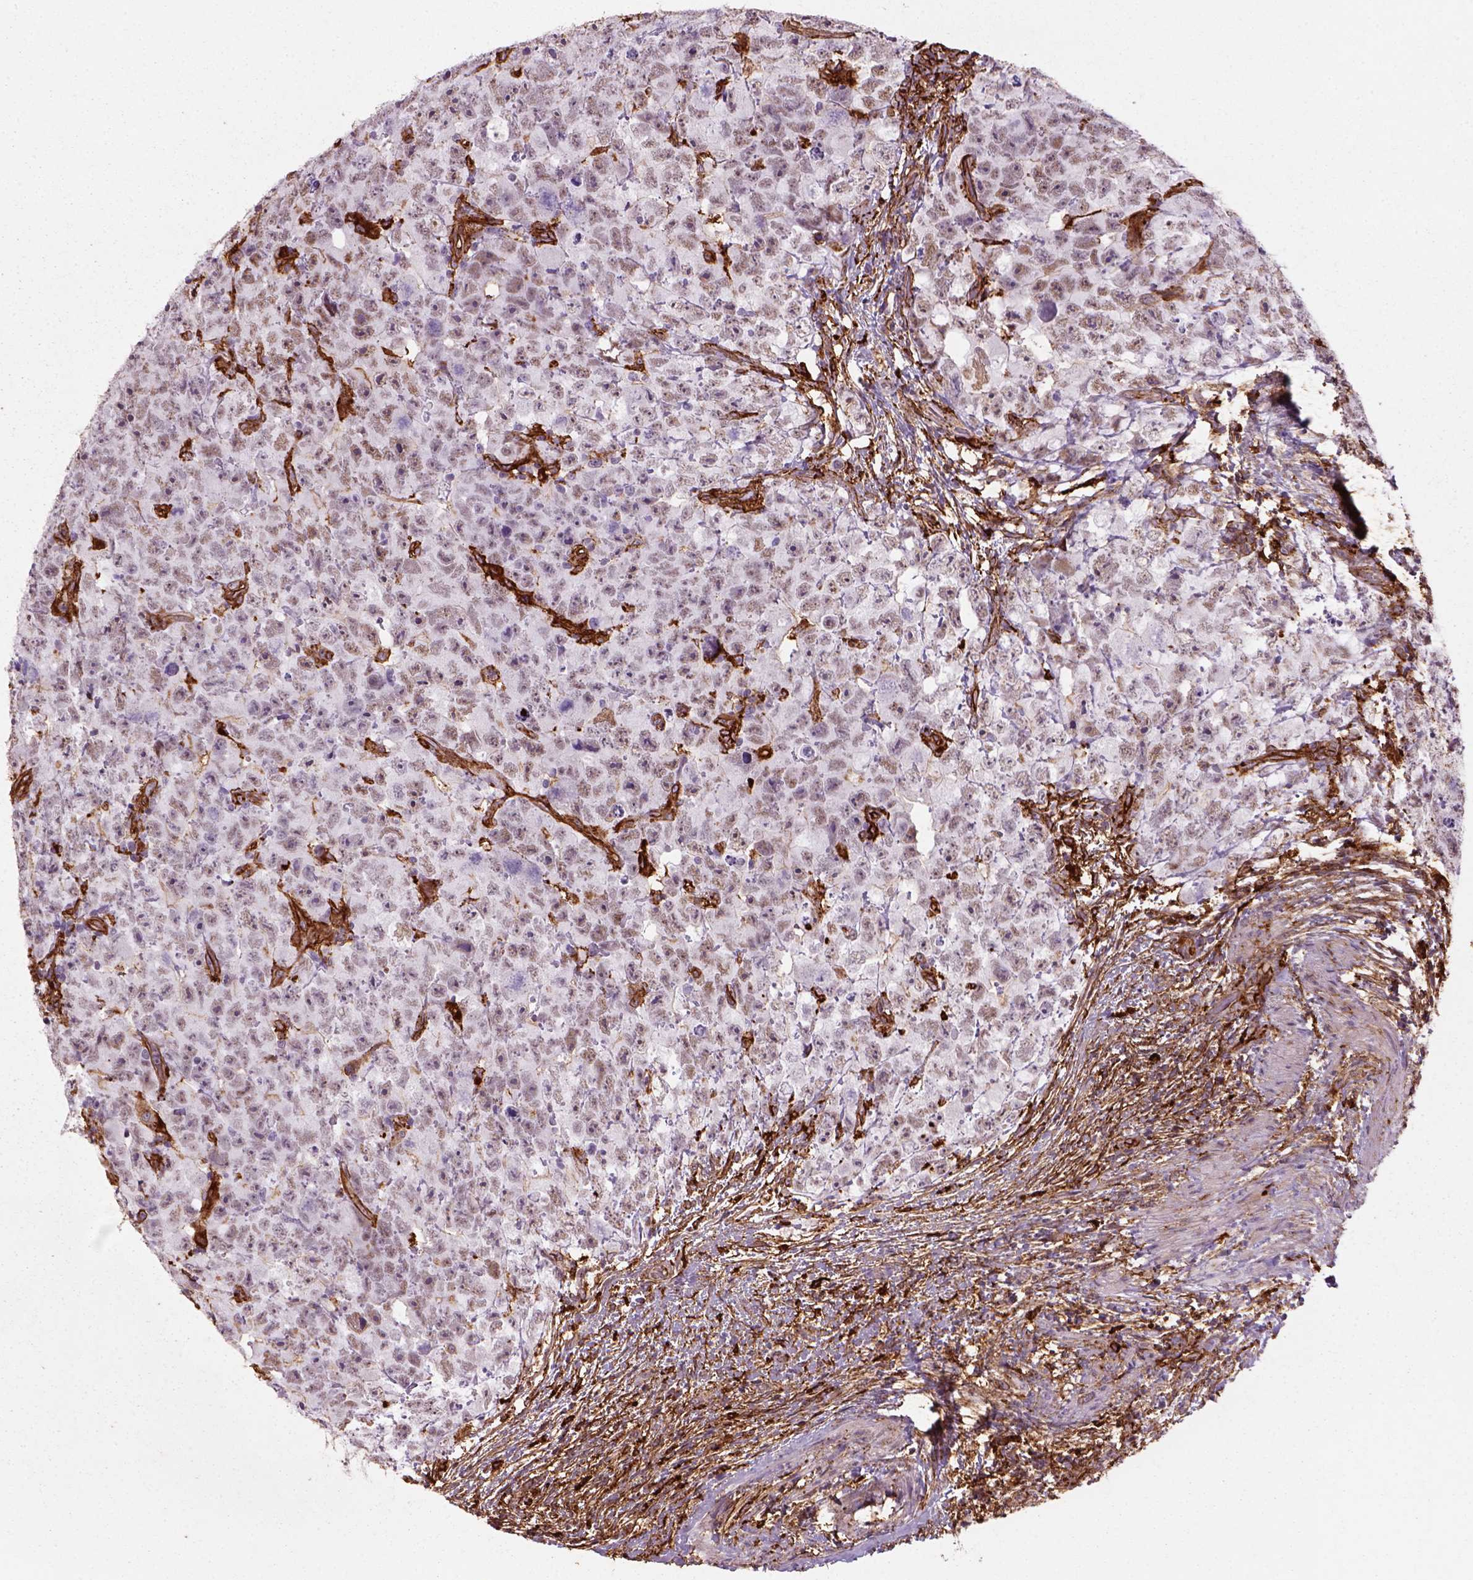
{"staining": {"intensity": "negative", "quantity": "none", "location": "none"}, "tissue": "testis cancer", "cell_type": "Tumor cells", "image_type": "cancer", "snomed": [{"axis": "morphology", "description": "Carcinoma, Embryonal, NOS"}, {"axis": "topography", "description": "Testis"}], "caption": "Protein analysis of testis embryonal carcinoma exhibits no significant expression in tumor cells.", "gene": "MARCKS", "patient": {"sex": "male", "age": 24}}